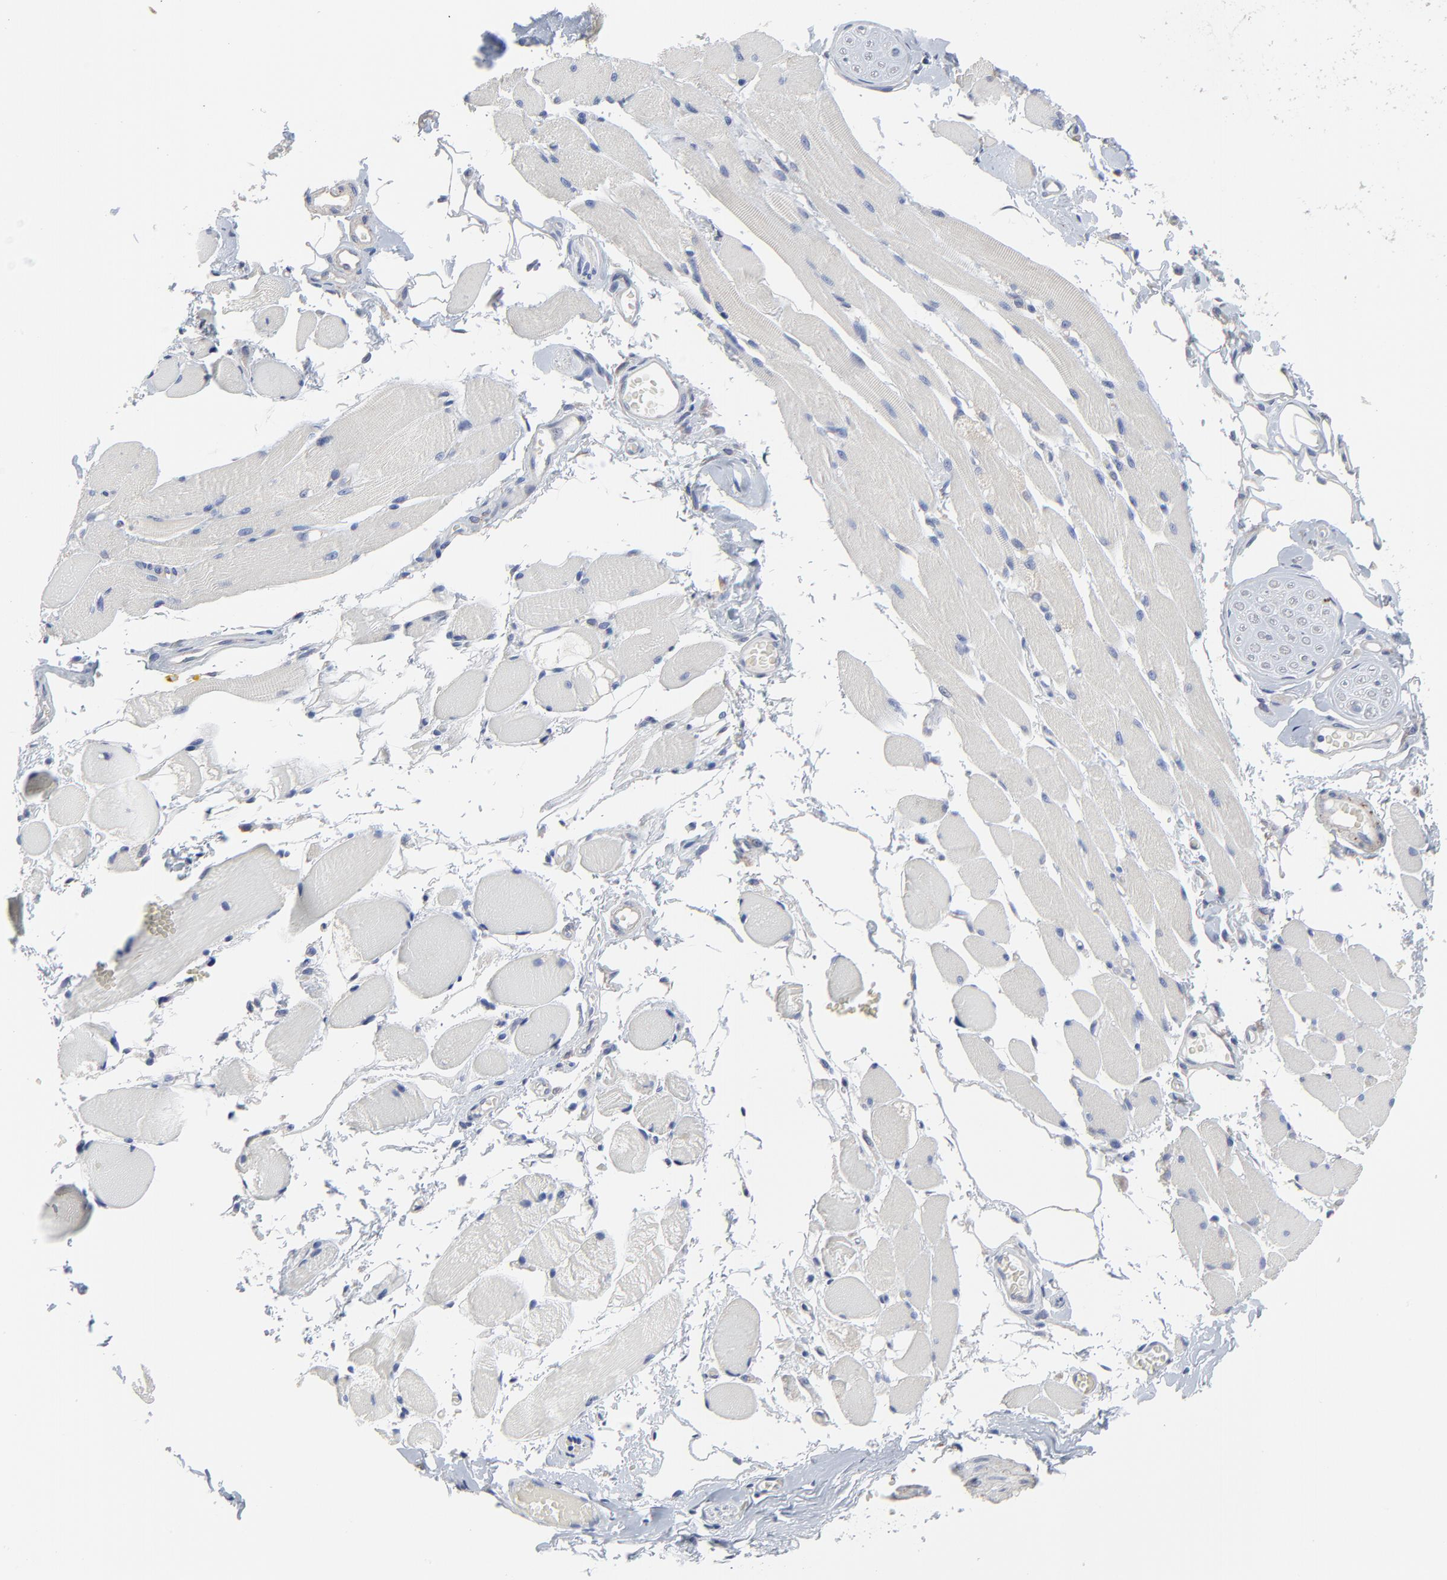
{"staining": {"intensity": "negative", "quantity": "none", "location": "none"}, "tissue": "adipose tissue", "cell_type": "Adipocytes", "image_type": "normal", "snomed": [{"axis": "morphology", "description": "Normal tissue, NOS"}, {"axis": "morphology", "description": "Squamous cell carcinoma, NOS"}, {"axis": "topography", "description": "Skeletal muscle"}, {"axis": "topography", "description": "Soft tissue"}, {"axis": "topography", "description": "Oral tissue"}], "caption": "The image reveals no staining of adipocytes in unremarkable adipose tissue.", "gene": "DHRSX", "patient": {"sex": "male", "age": 54}}